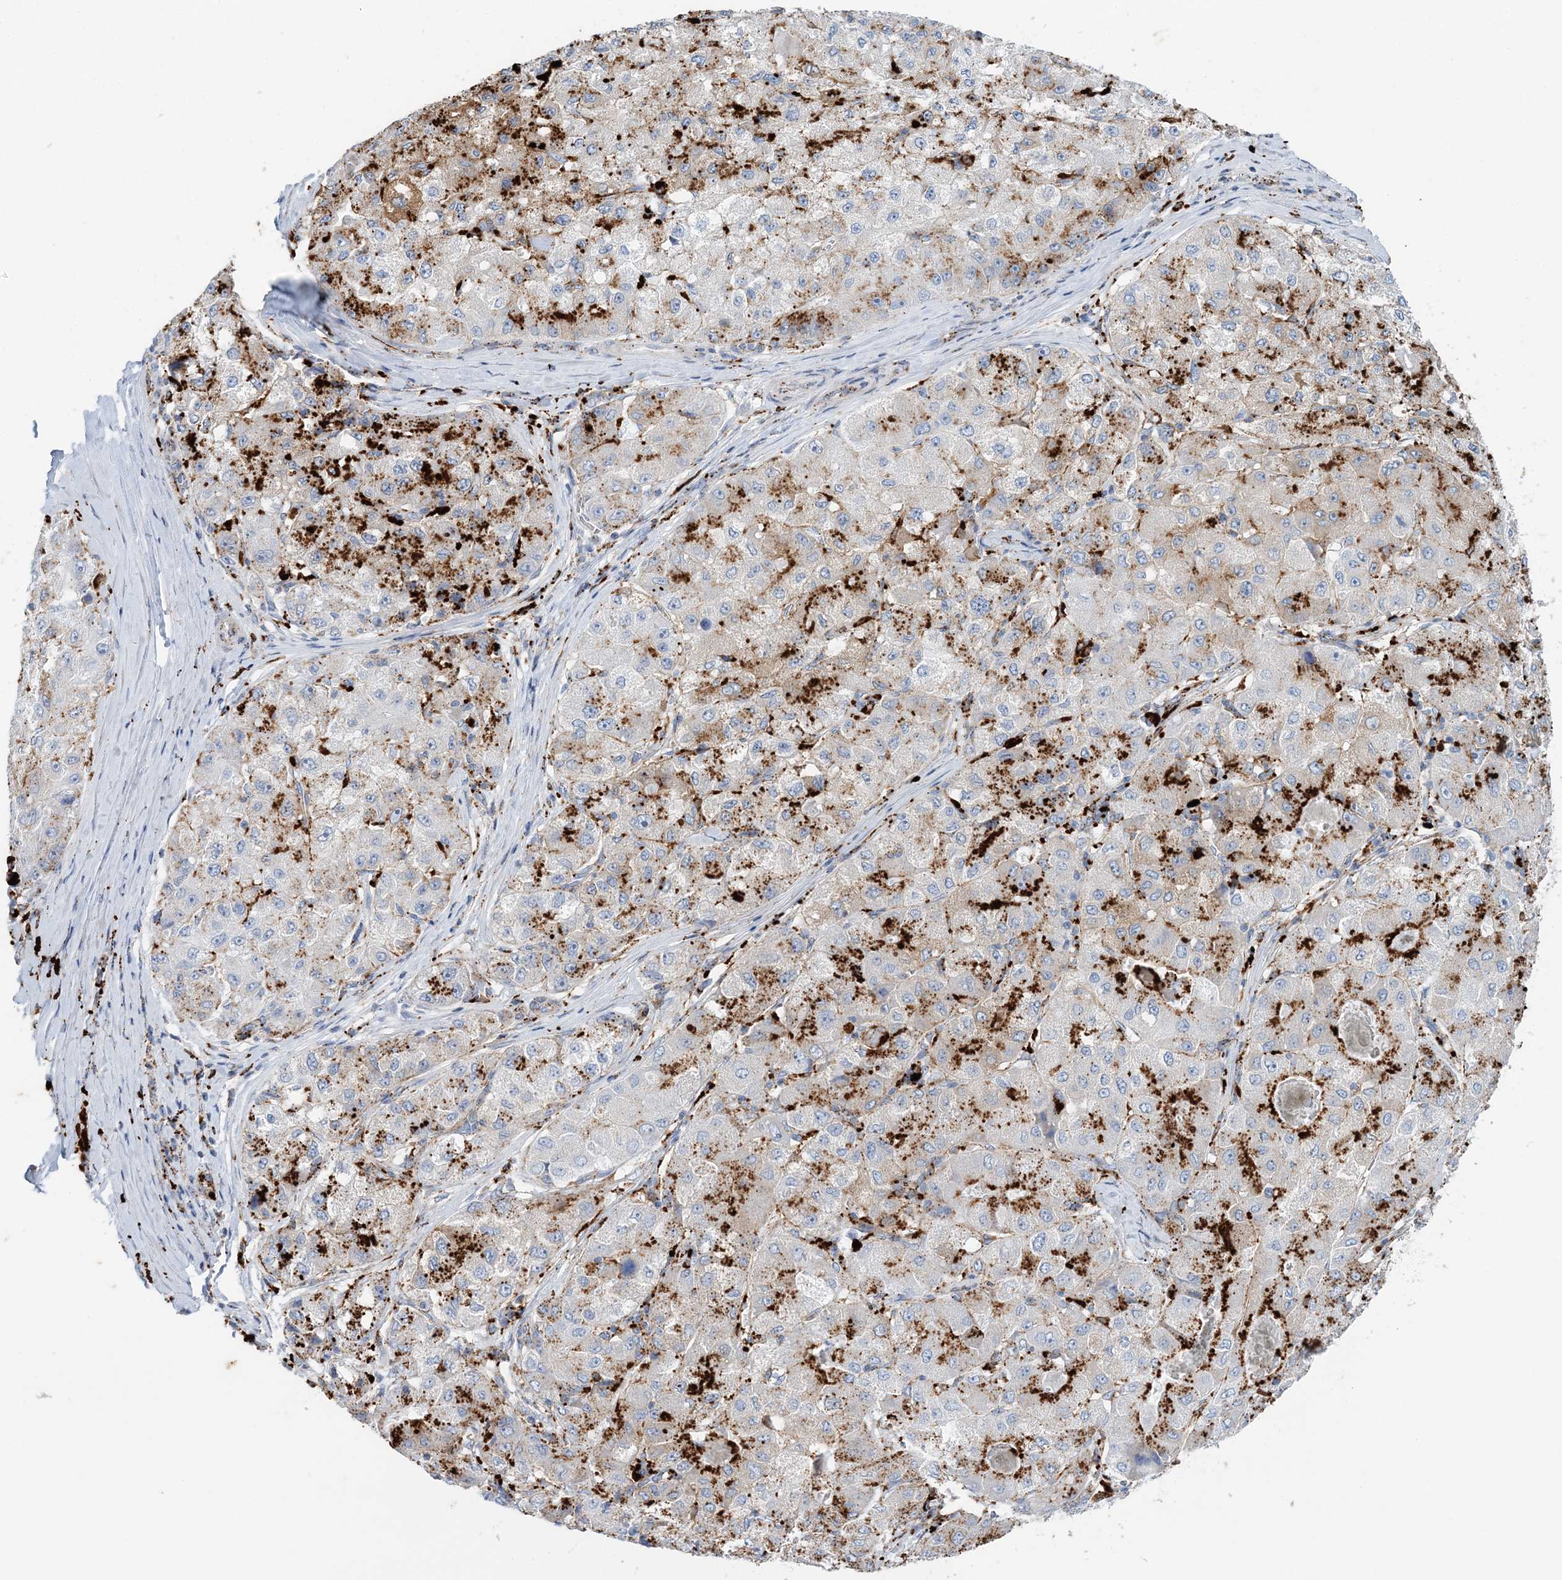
{"staining": {"intensity": "strong", "quantity": "25%-75%", "location": "cytoplasmic/membranous"}, "tissue": "liver cancer", "cell_type": "Tumor cells", "image_type": "cancer", "snomed": [{"axis": "morphology", "description": "Carcinoma, Hepatocellular, NOS"}, {"axis": "topography", "description": "Liver"}], "caption": "High-magnification brightfield microscopy of liver hepatocellular carcinoma stained with DAB (3,3'-diaminobenzidine) (brown) and counterstained with hematoxylin (blue). tumor cells exhibit strong cytoplasmic/membranous positivity is appreciated in about25%-75% of cells.", "gene": "TPP1", "patient": {"sex": "male", "age": 80}}